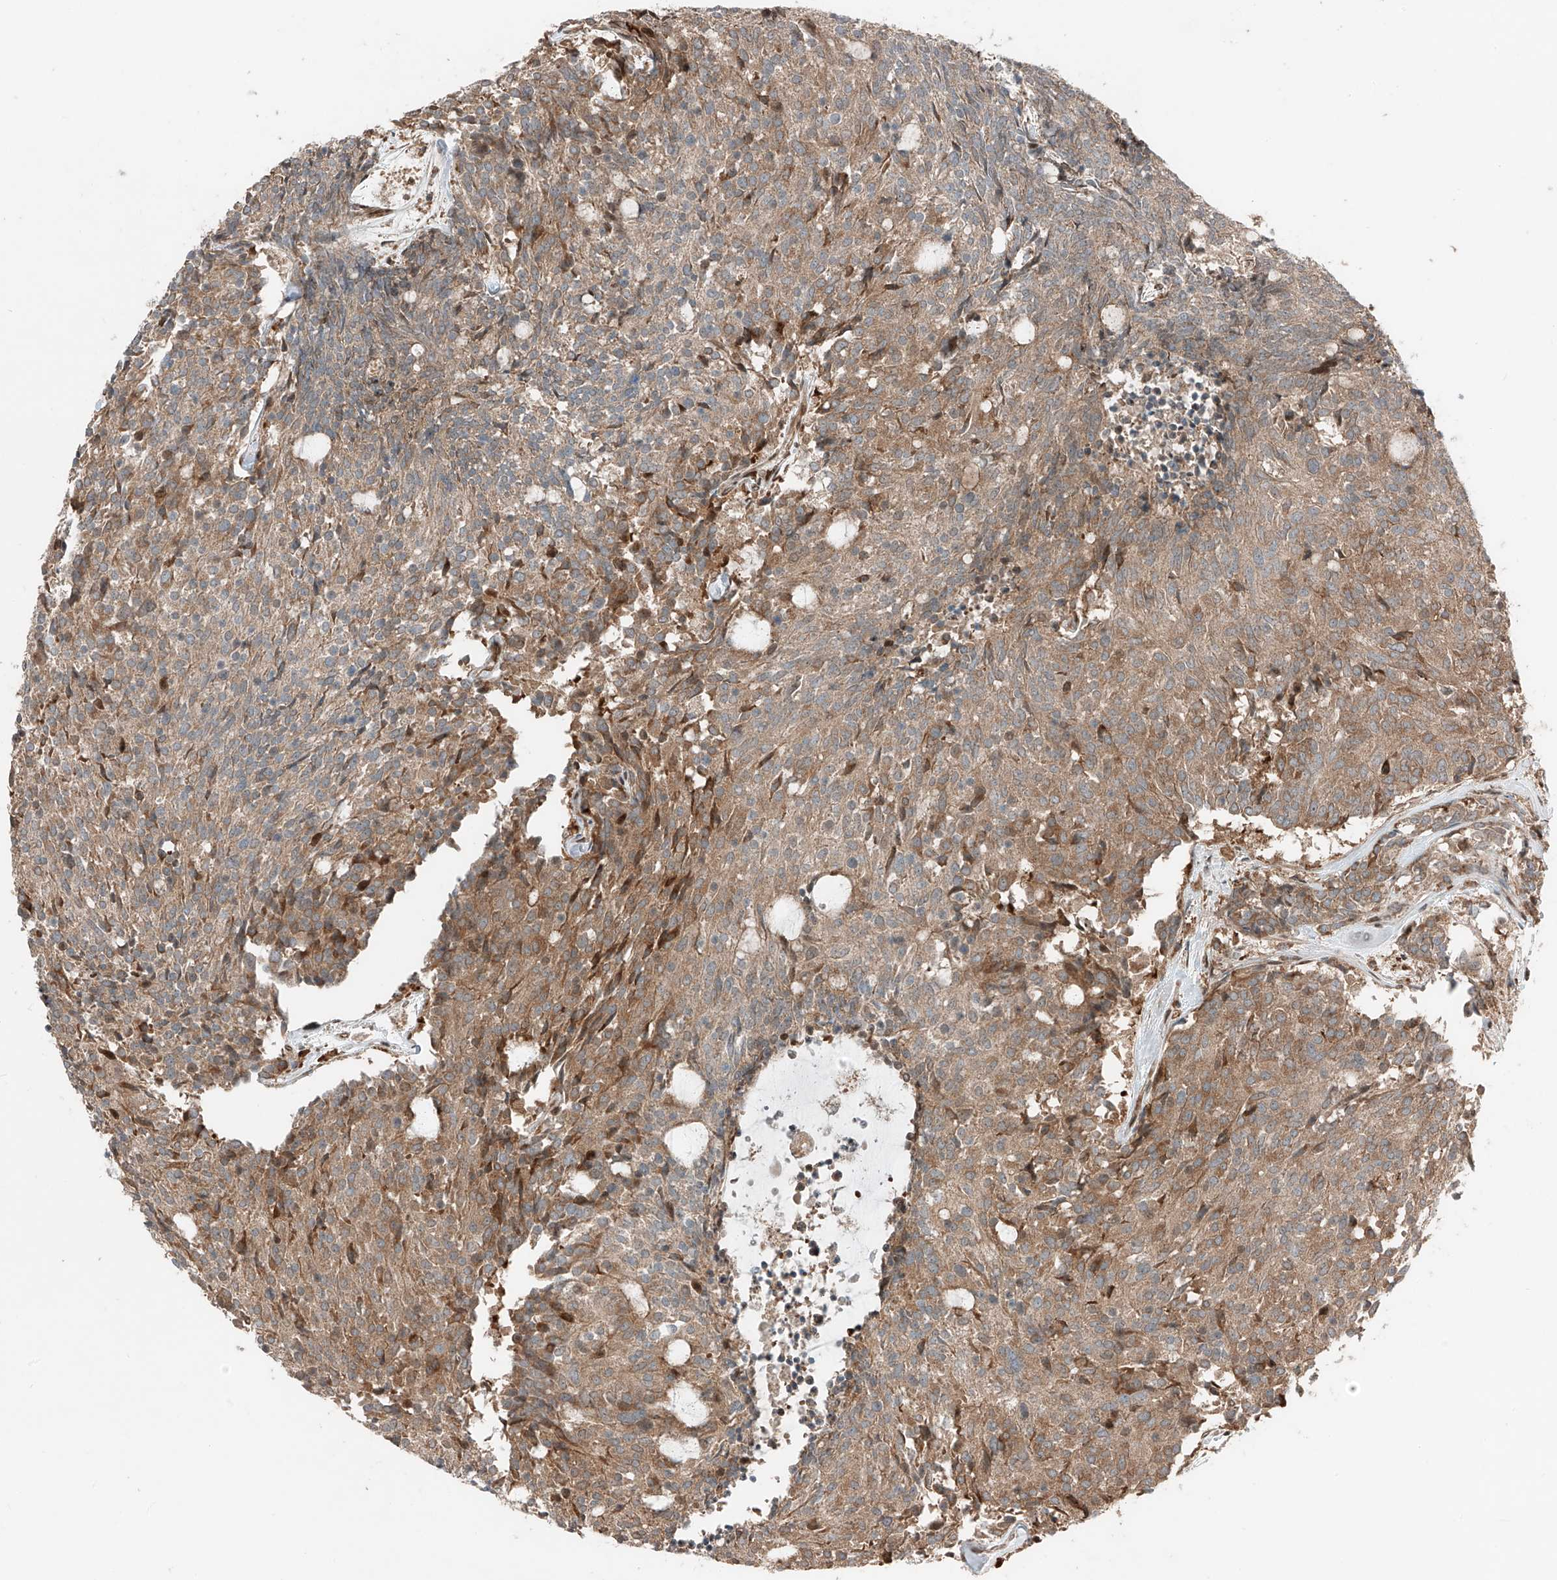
{"staining": {"intensity": "moderate", "quantity": ">75%", "location": "cytoplasmic/membranous"}, "tissue": "carcinoid", "cell_type": "Tumor cells", "image_type": "cancer", "snomed": [{"axis": "morphology", "description": "Carcinoid, malignant, NOS"}, {"axis": "topography", "description": "Pancreas"}], "caption": "A micrograph of malignant carcinoid stained for a protein exhibits moderate cytoplasmic/membranous brown staining in tumor cells.", "gene": "CEP162", "patient": {"sex": "female", "age": 54}}